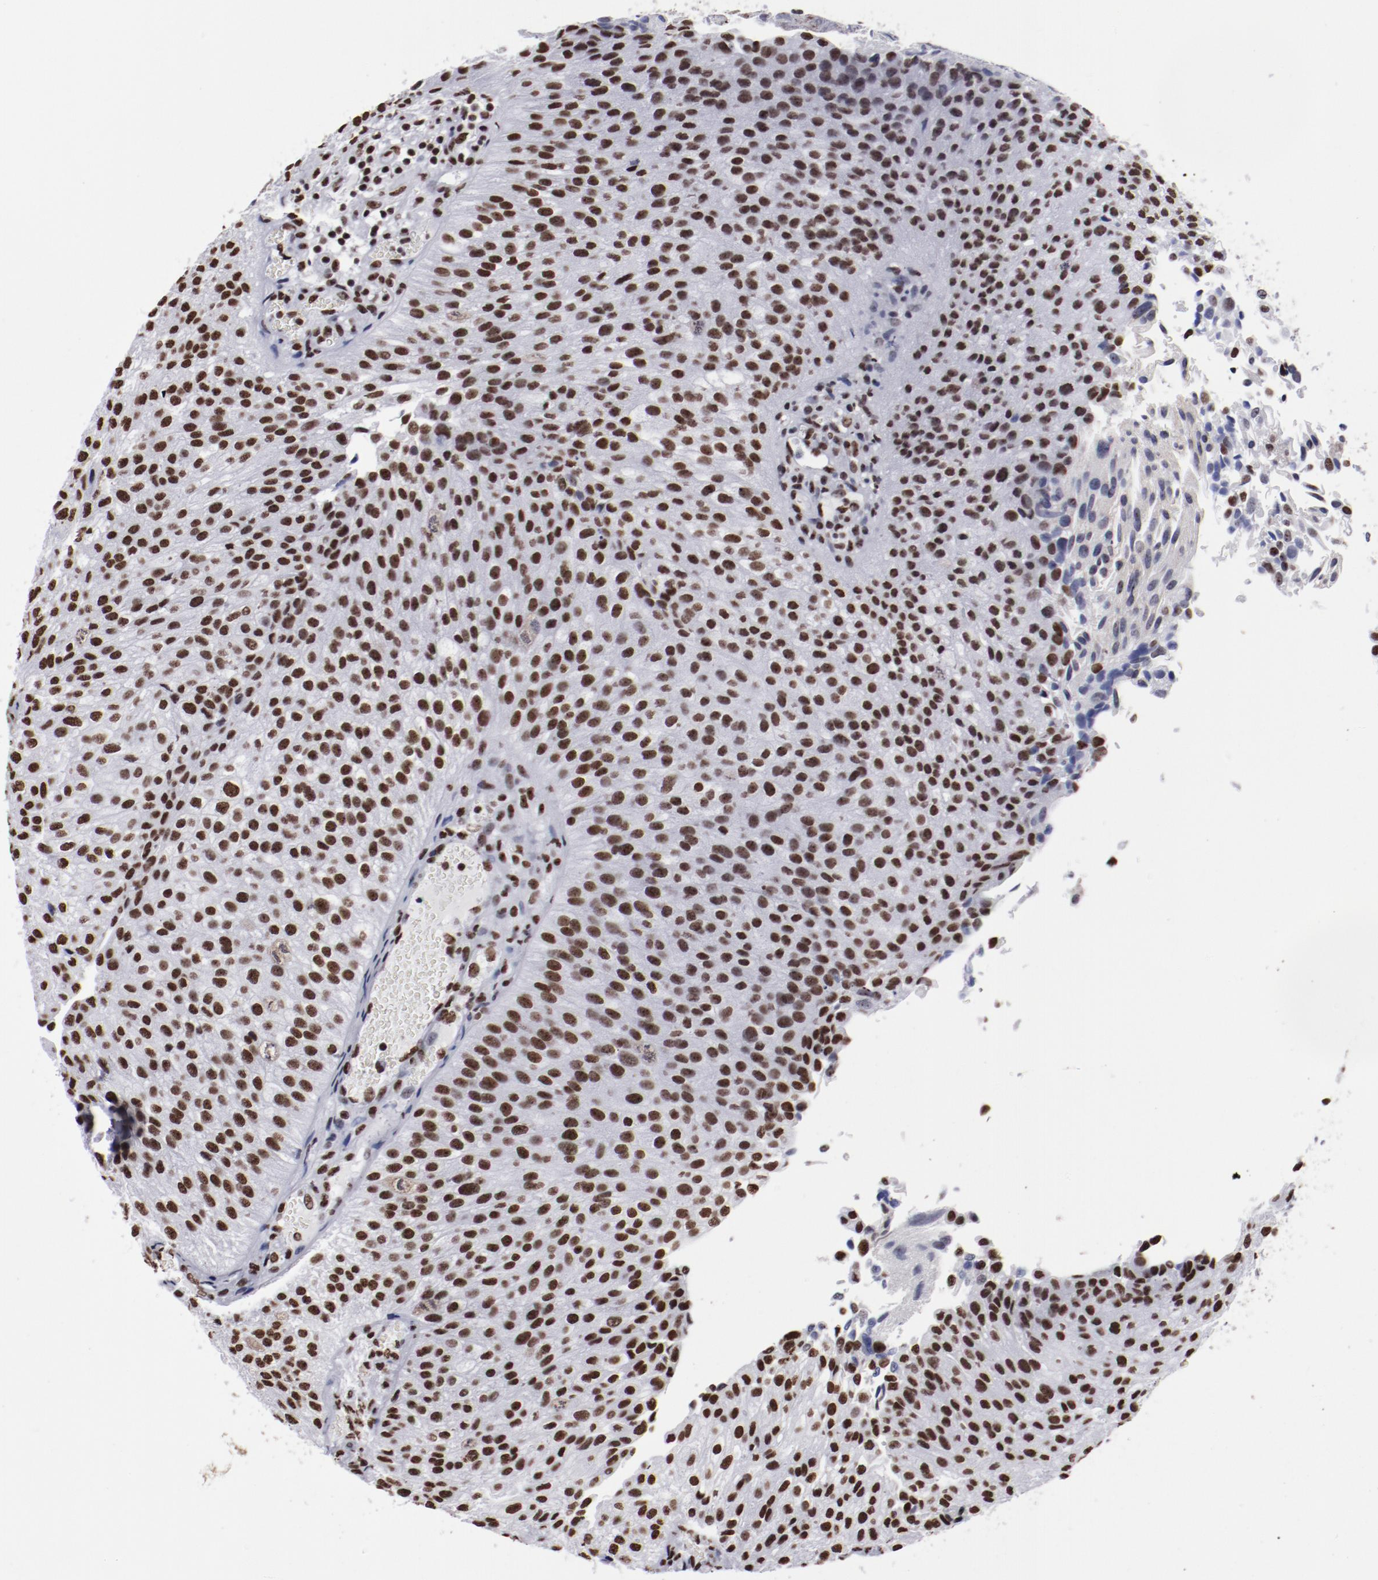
{"staining": {"intensity": "strong", "quantity": ">75%", "location": "nuclear"}, "tissue": "urothelial cancer", "cell_type": "Tumor cells", "image_type": "cancer", "snomed": [{"axis": "morphology", "description": "Urothelial carcinoma, Low grade"}, {"axis": "topography", "description": "Urinary bladder"}], "caption": "Human urothelial cancer stained for a protein (brown) shows strong nuclear positive expression in about >75% of tumor cells.", "gene": "HNRNPA2B1", "patient": {"sex": "female", "age": 89}}